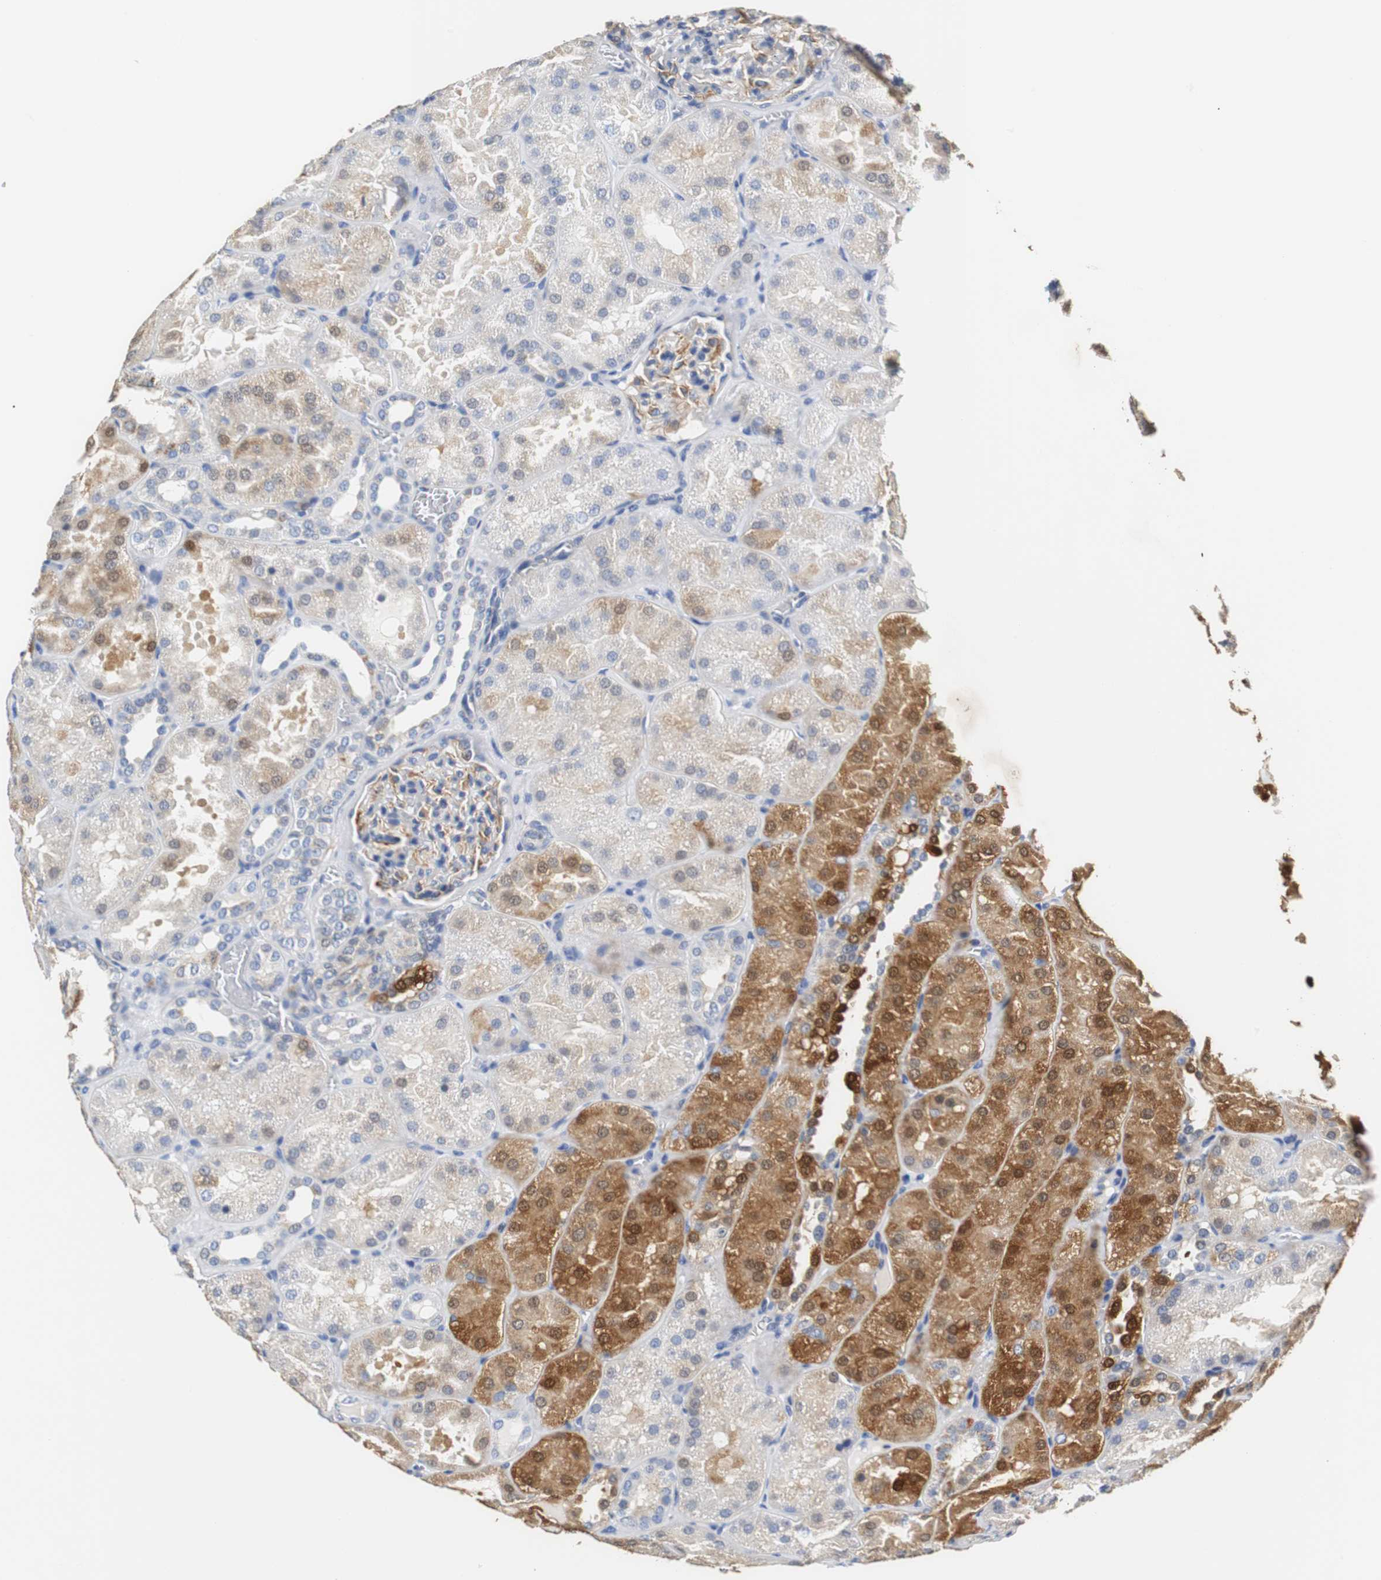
{"staining": {"intensity": "moderate", "quantity": "25%-75%", "location": "cytoplasmic/membranous"}, "tissue": "kidney", "cell_type": "Cells in glomeruli", "image_type": "normal", "snomed": [{"axis": "morphology", "description": "Normal tissue, NOS"}, {"axis": "topography", "description": "Kidney"}], "caption": "Moderate cytoplasmic/membranous staining is present in about 25%-75% of cells in glomeruli in benign kidney.", "gene": "PCK1", "patient": {"sex": "male", "age": 28}}